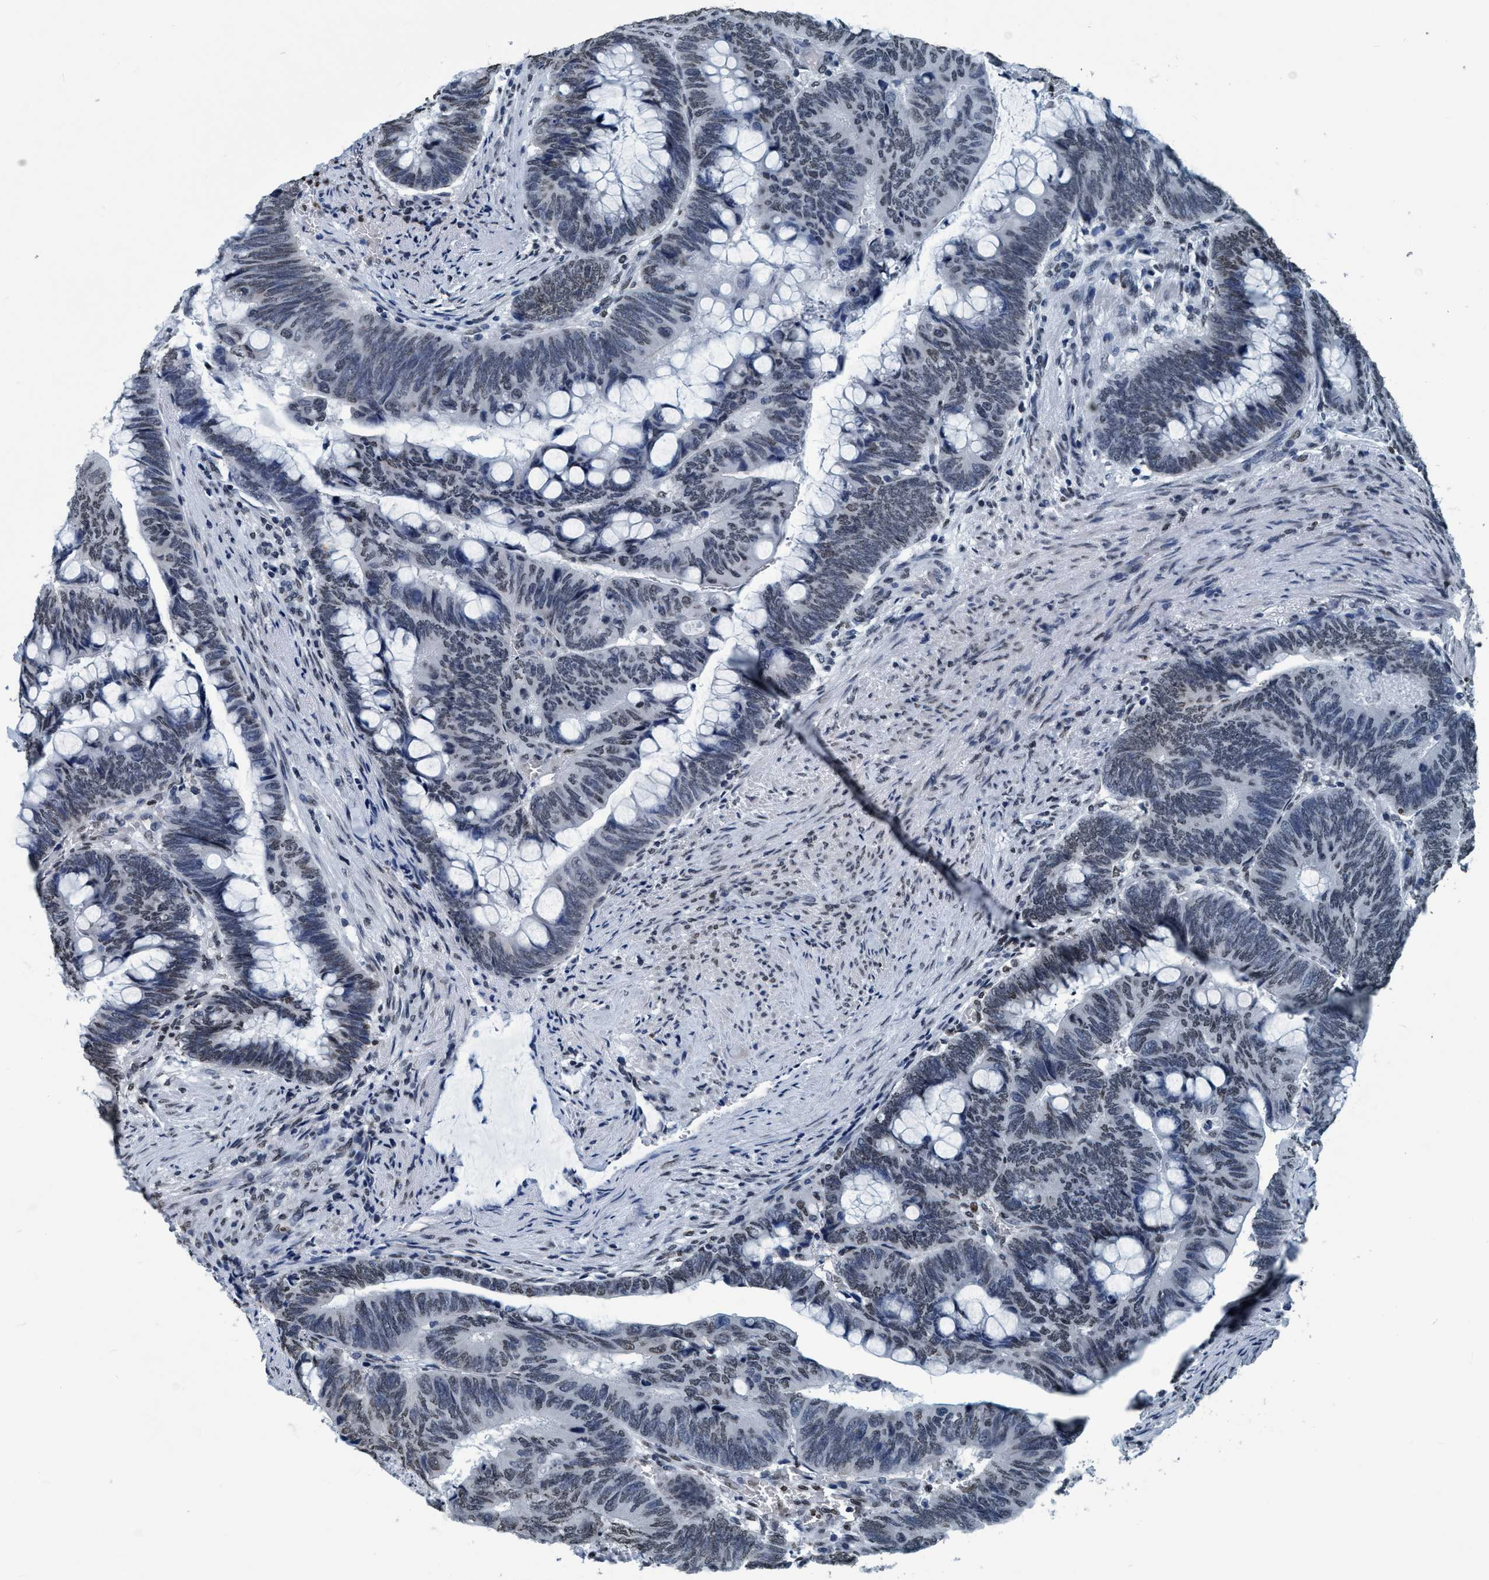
{"staining": {"intensity": "weak", "quantity": "25%-75%", "location": "nuclear"}, "tissue": "colorectal cancer", "cell_type": "Tumor cells", "image_type": "cancer", "snomed": [{"axis": "morphology", "description": "Normal tissue, NOS"}, {"axis": "morphology", "description": "Adenocarcinoma, NOS"}, {"axis": "topography", "description": "Rectum"}, {"axis": "topography", "description": "Peripheral nerve tissue"}], "caption": "Protein expression analysis of human colorectal adenocarcinoma reveals weak nuclear staining in about 25%-75% of tumor cells.", "gene": "CCNE2", "patient": {"sex": "male", "age": 92}}